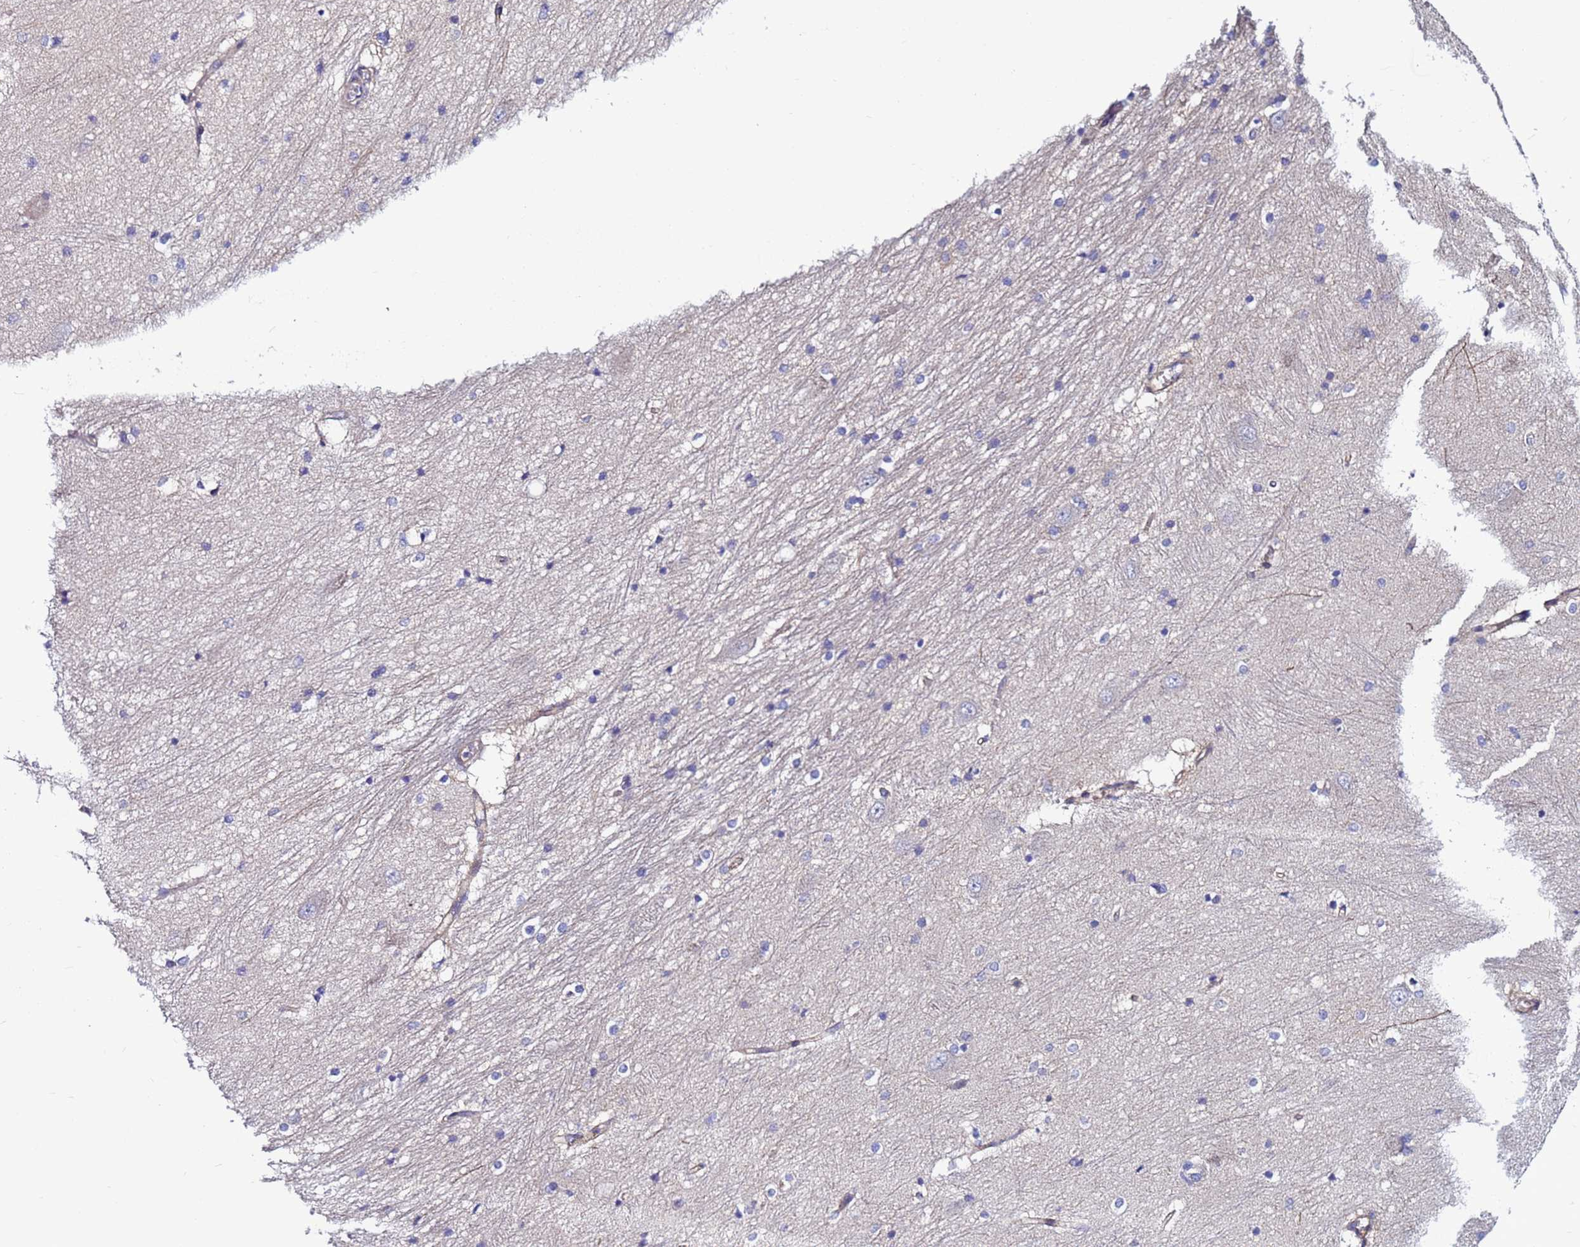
{"staining": {"intensity": "negative", "quantity": "none", "location": "none"}, "tissue": "caudate", "cell_type": "Glial cells", "image_type": "normal", "snomed": [{"axis": "morphology", "description": "Normal tissue, NOS"}, {"axis": "topography", "description": "Lateral ventricle wall"}], "caption": "Glial cells show no significant expression in normal caudate.", "gene": "EFCAB8", "patient": {"sex": "male", "age": 37}}